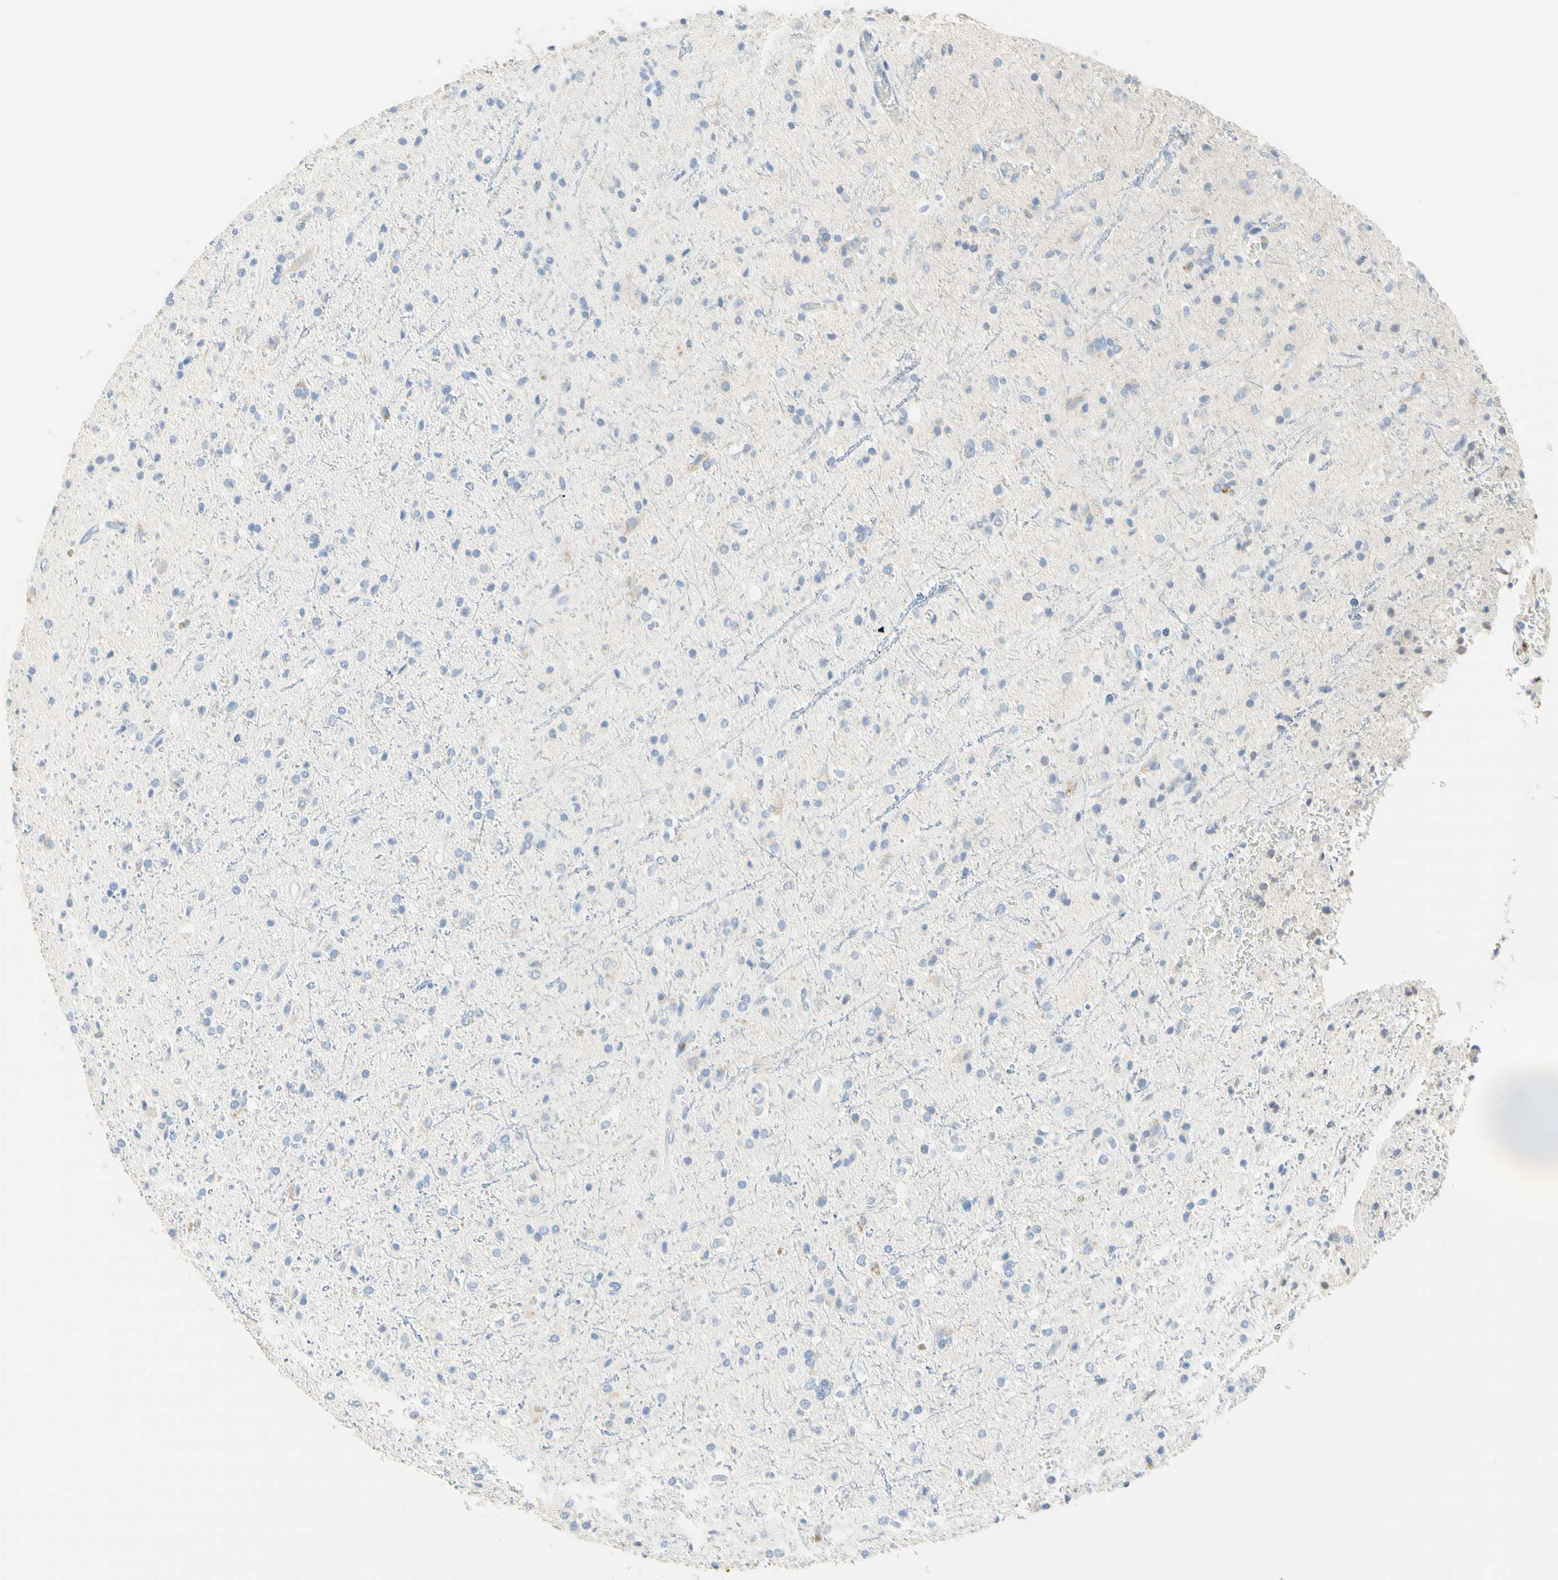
{"staining": {"intensity": "weak", "quantity": "<25%", "location": "cytoplasmic/membranous"}, "tissue": "glioma", "cell_type": "Tumor cells", "image_type": "cancer", "snomed": [{"axis": "morphology", "description": "Glioma, malignant, High grade"}, {"axis": "topography", "description": "Brain"}], "caption": "There is no significant staining in tumor cells of high-grade glioma (malignant).", "gene": "NECTIN4", "patient": {"sex": "male", "age": 47}}